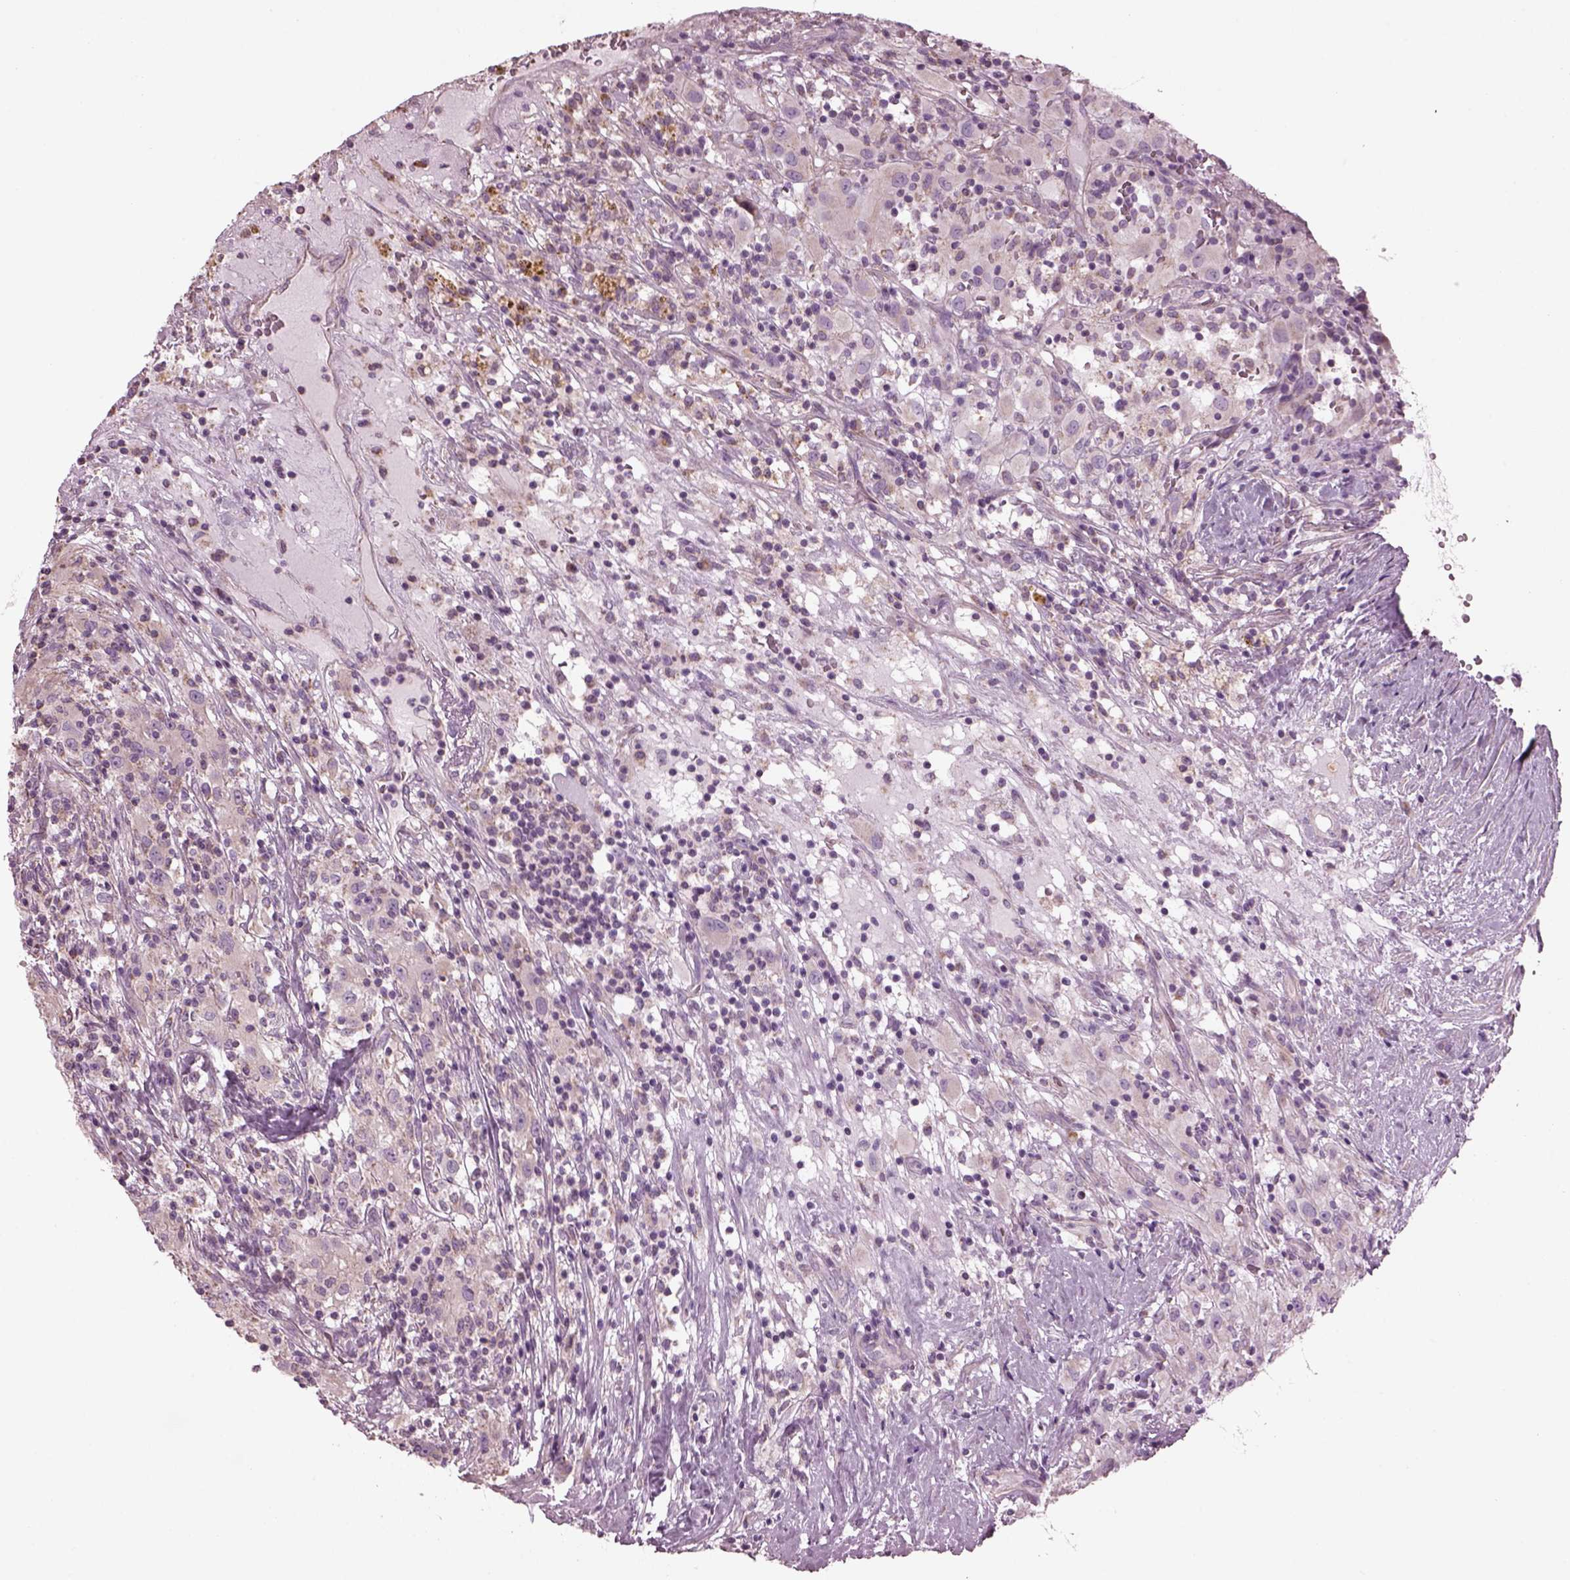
{"staining": {"intensity": "negative", "quantity": "none", "location": "none"}, "tissue": "renal cancer", "cell_type": "Tumor cells", "image_type": "cancer", "snomed": [{"axis": "morphology", "description": "Adenocarcinoma, NOS"}, {"axis": "topography", "description": "Kidney"}], "caption": "The image displays no staining of tumor cells in renal cancer (adenocarcinoma).", "gene": "SPATA7", "patient": {"sex": "female", "age": 67}}